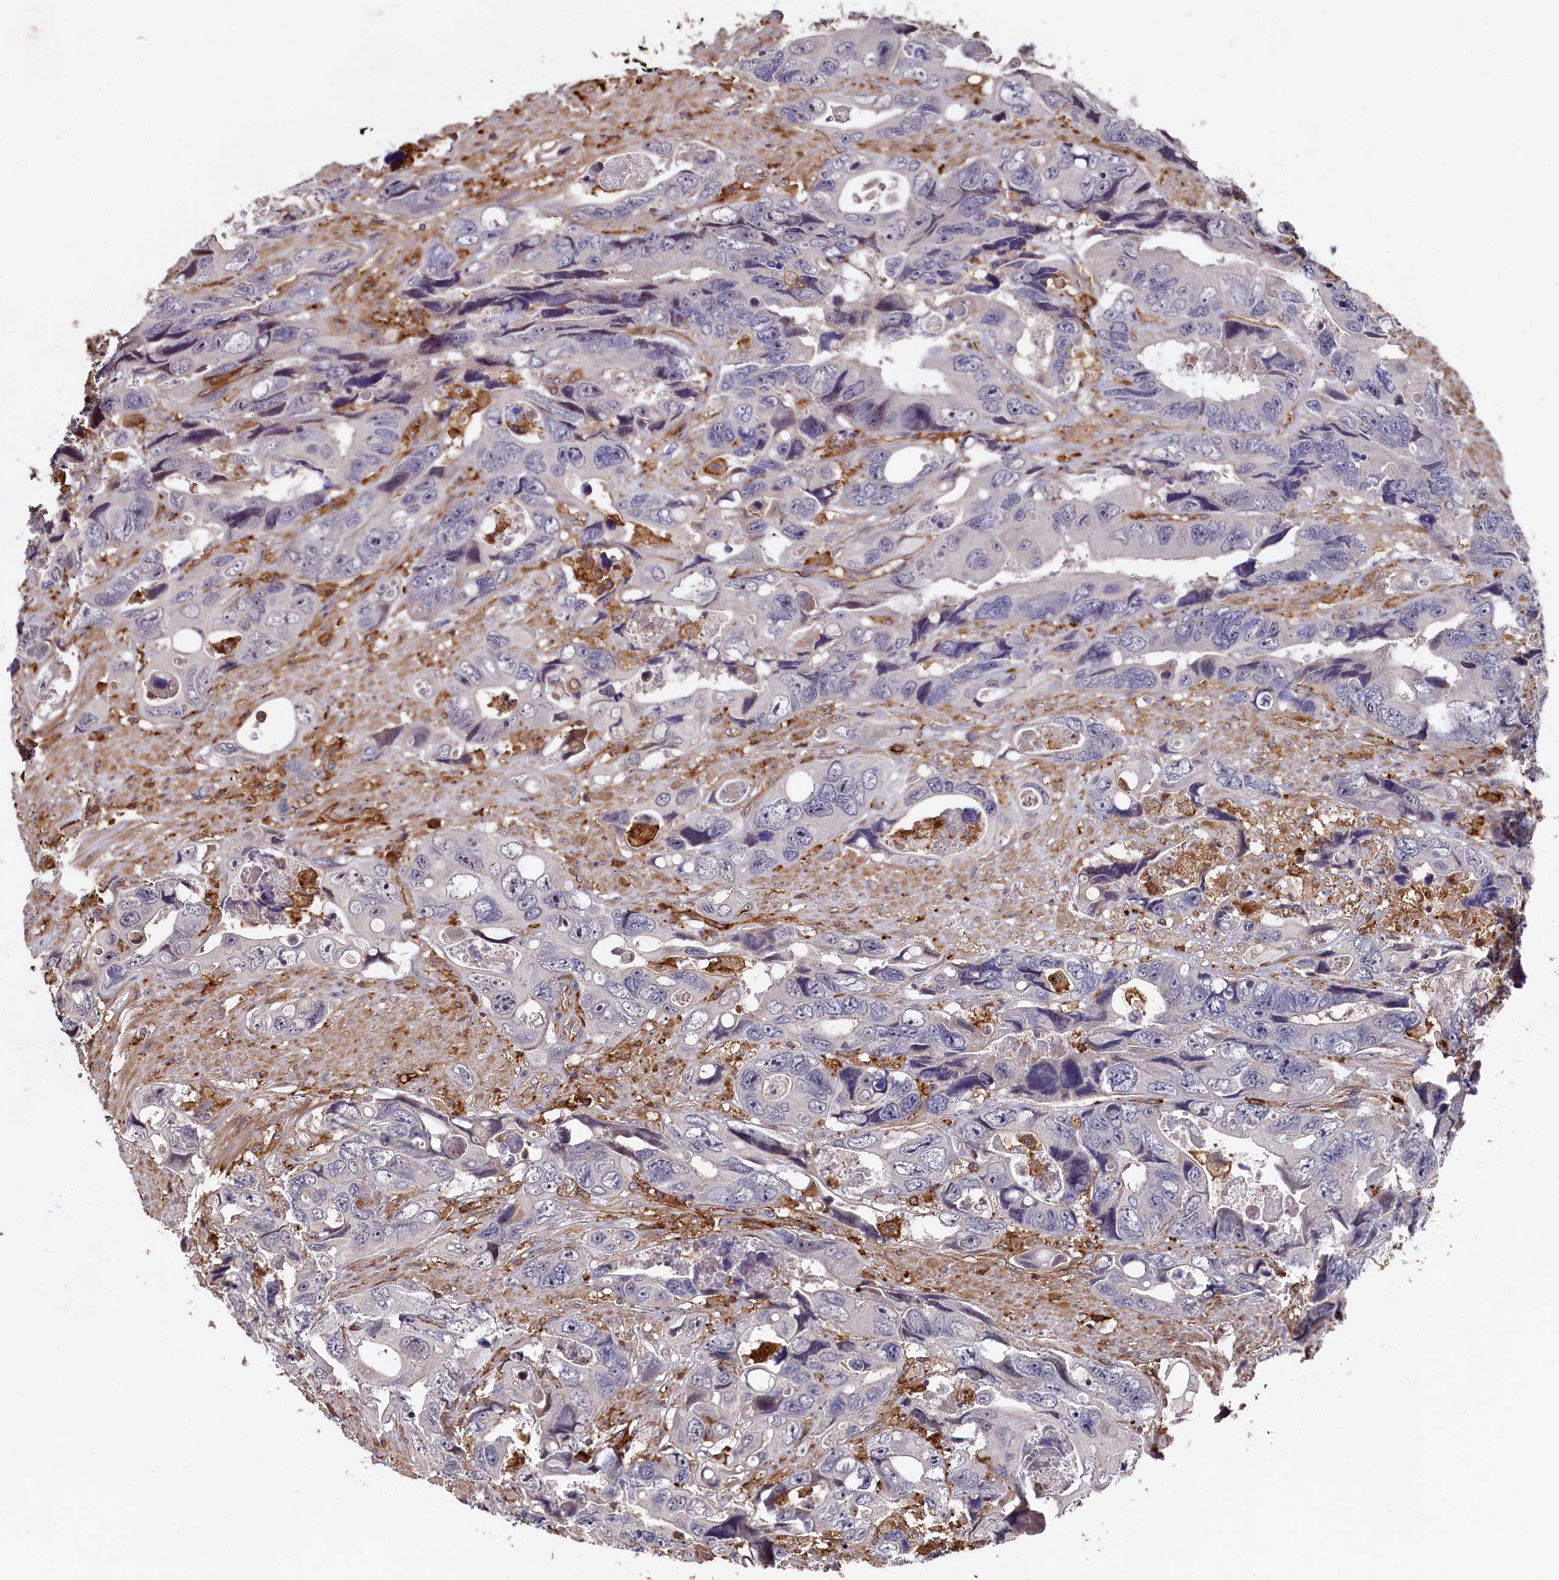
{"staining": {"intensity": "negative", "quantity": "none", "location": "none"}, "tissue": "colorectal cancer", "cell_type": "Tumor cells", "image_type": "cancer", "snomed": [{"axis": "morphology", "description": "Adenocarcinoma, NOS"}, {"axis": "topography", "description": "Rectum"}], "caption": "This is an immunohistochemistry (IHC) histopathology image of colorectal cancer. There is no positivity in tumor cells.", "gene": "PLEKHO2", "patient": {"sex": "male", "age": 57}}